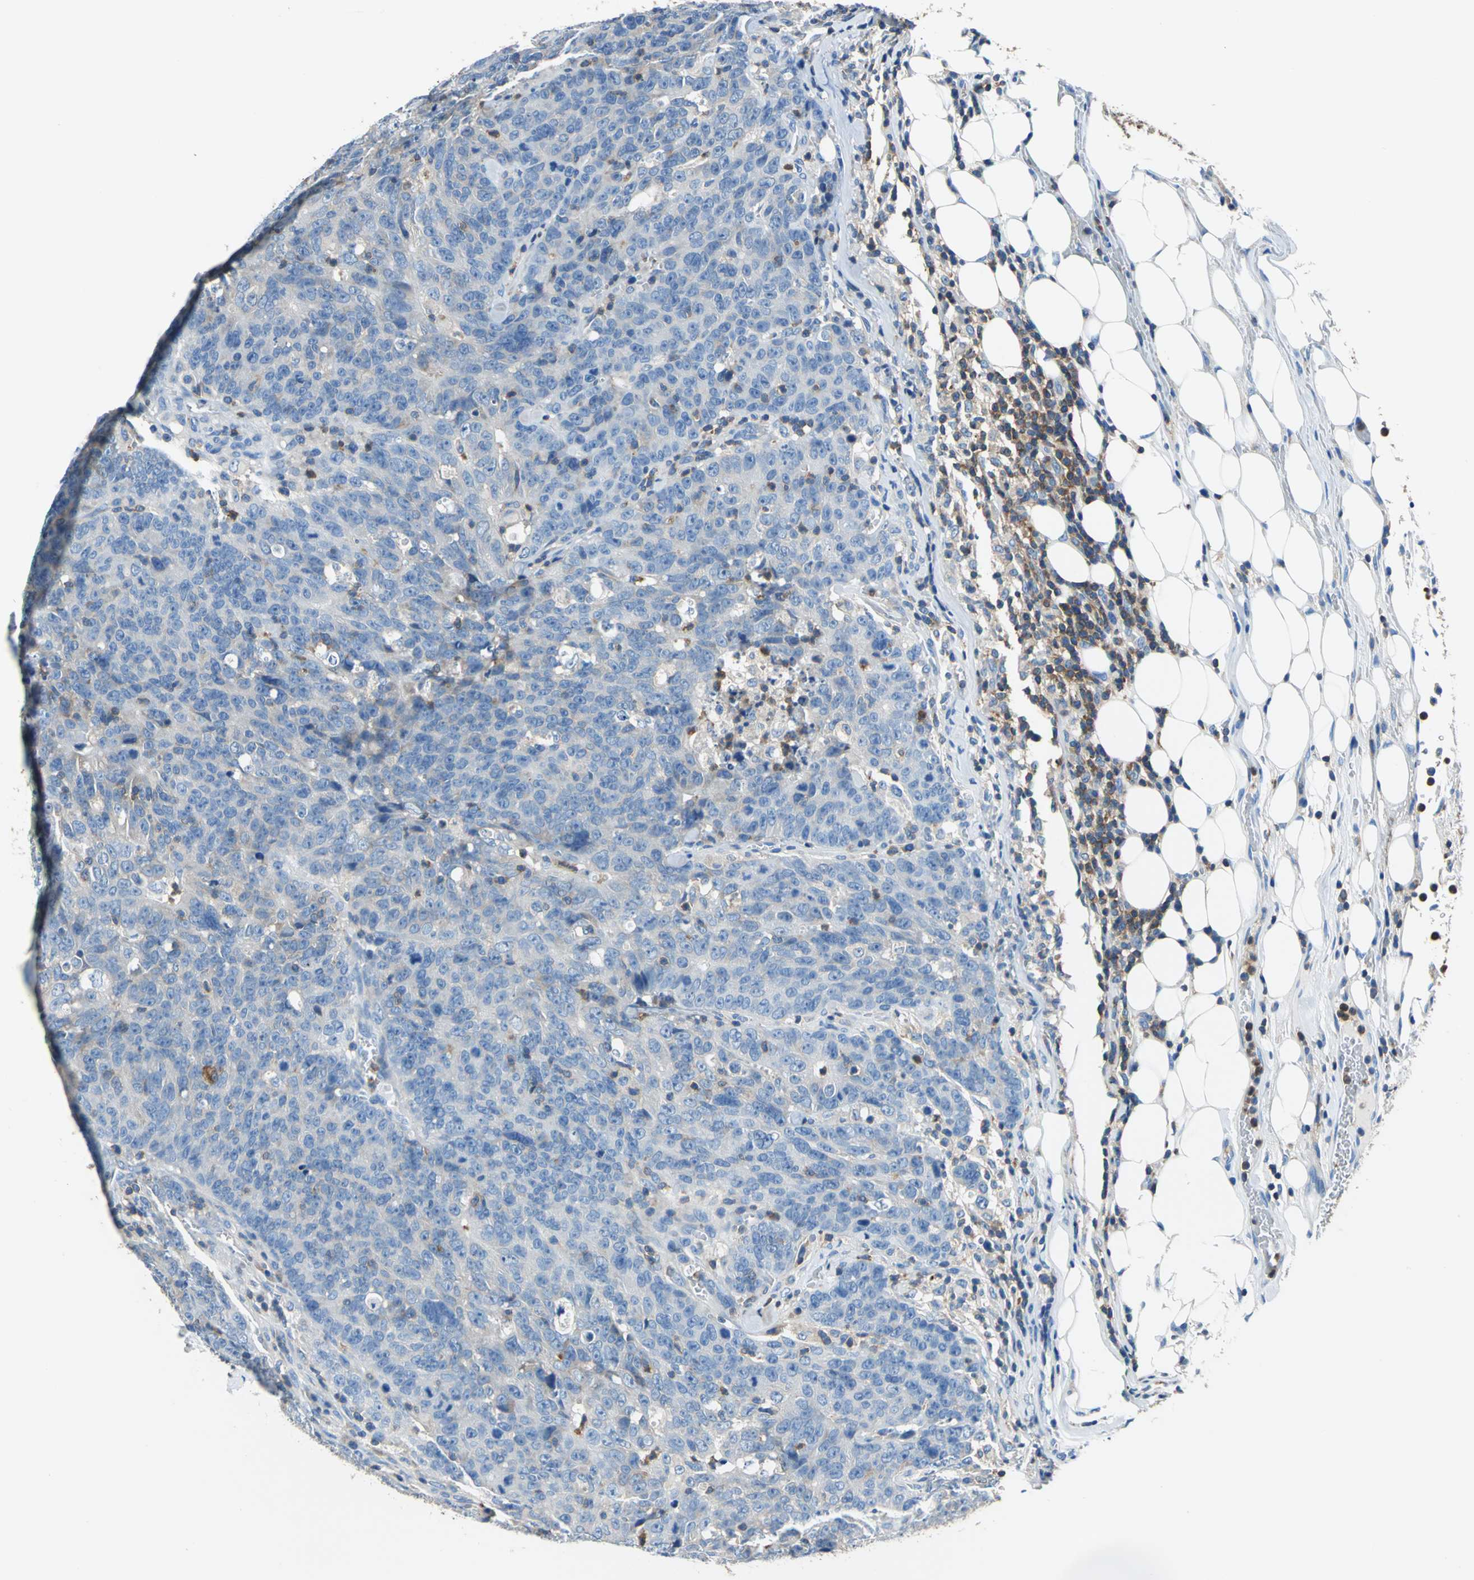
{"staining": {"intensity": "weak", "quantity": "25%-75%", "location": "cytoplasmic/membranous"}, "tissue": "colorectal cancer", "cell_type": "Tumor cells", "image_type": "cancer", "snomed": [{"axis": "morphology", "description": "Adenocarcinoma, NOS"}, {"axis": "topography", "description": "Colon"}], "caption": "Colorectal adenocarcinoma tissue exhibits weak cytoplasmic/membranous staining in about 25%-75% of tumor cells", "gene": "SEPTIN6", "patient": {"sex": "female", "age": 53}}